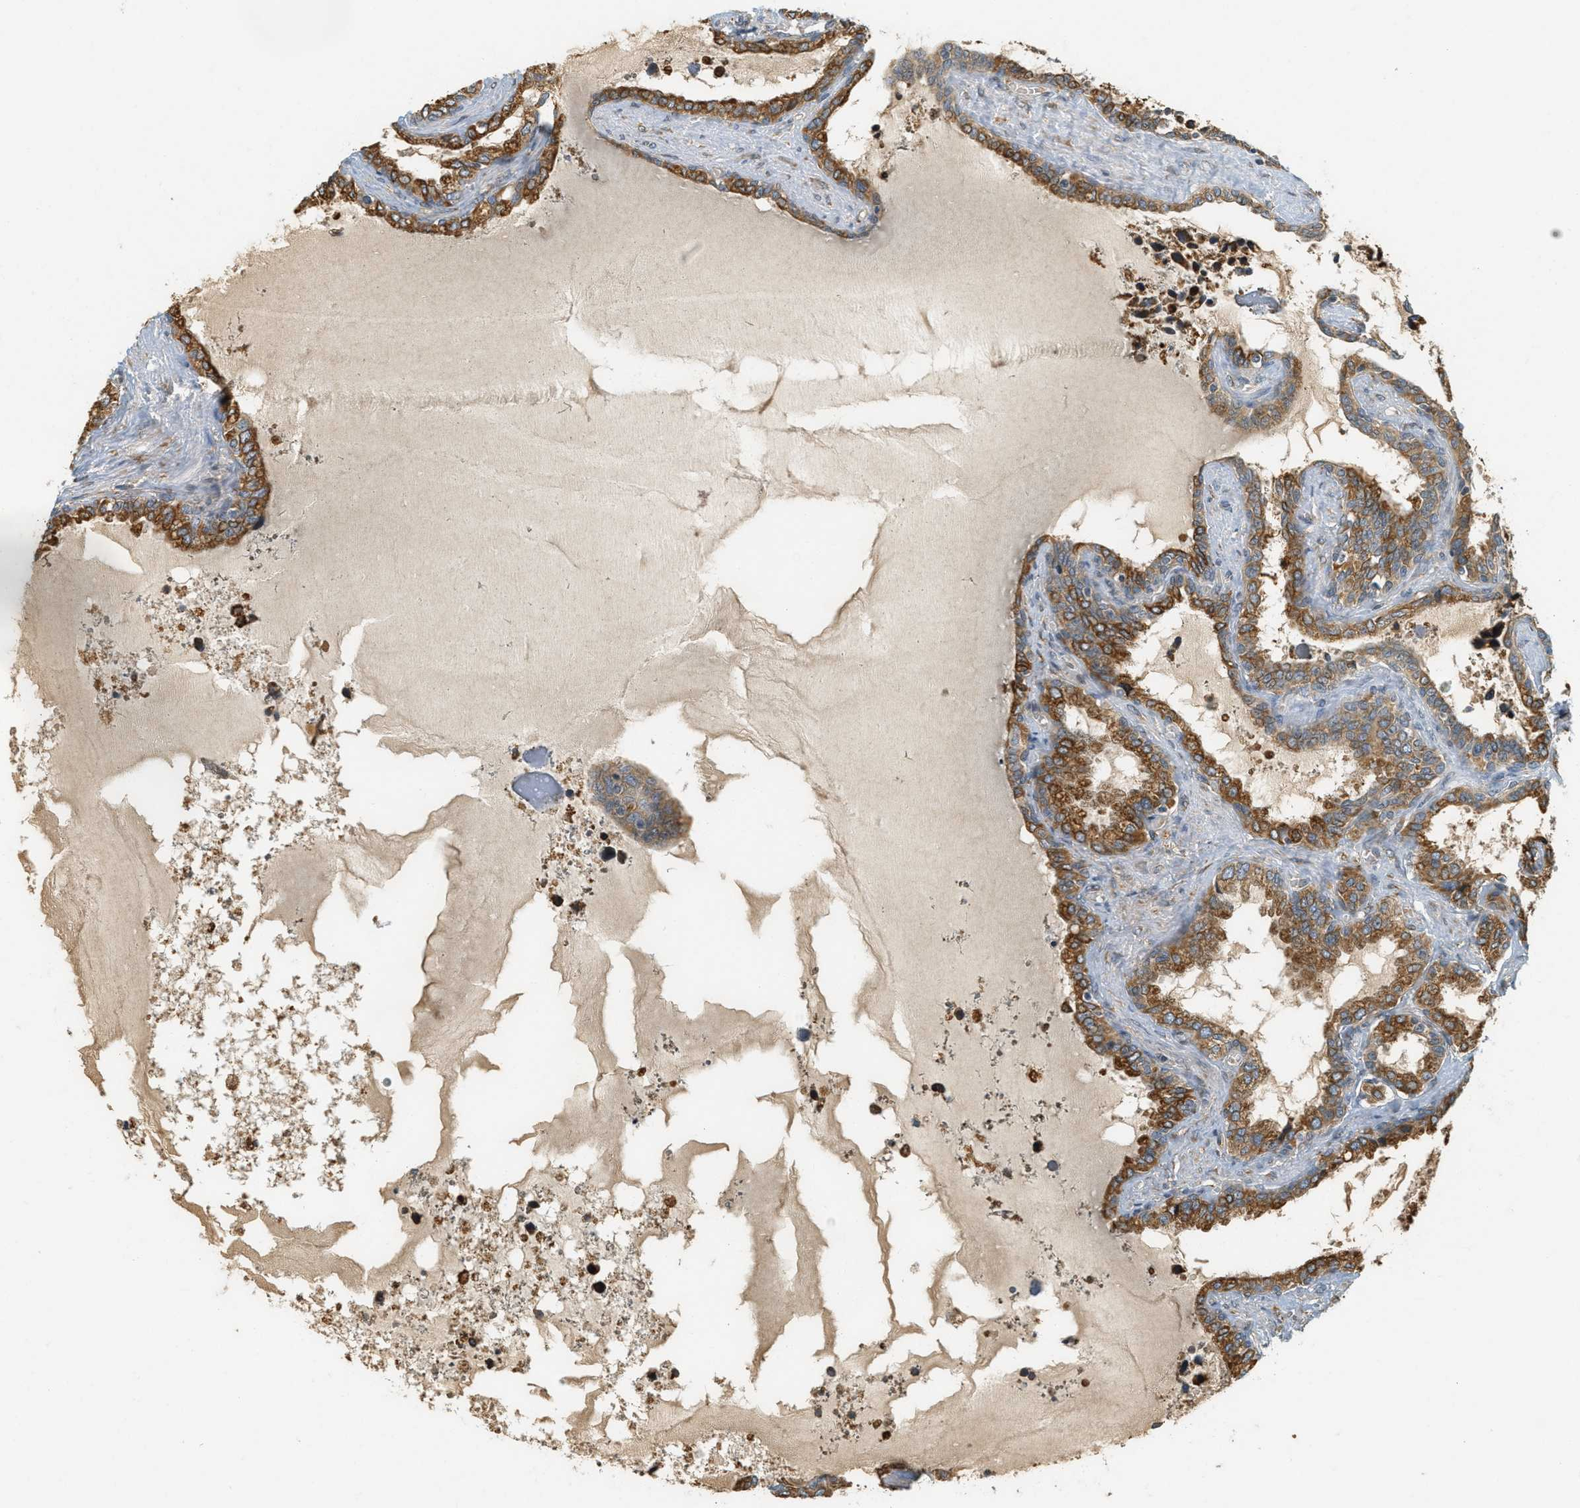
{"staining": {"intensity": "moderate", "quantity": ">75%", "location": "cytoplasmic/membranous"}, "tissue": "seminal vesicle", "cell_type": "Glandular cells", "image_type": "normal", "snomed": [{"axis": "morphology", "description": "Normal tissue, NOS"}, {"axis": "topography", "description": "Seminal veicle"}], "caption": "Seminal vesicle stained with immunohistochemistry displays moderate cytoplasmic/membranous positivity in approximately >75% of glandular cells.", "gene": "PDK1", "patient": {"sex": "male", "age": 46}}